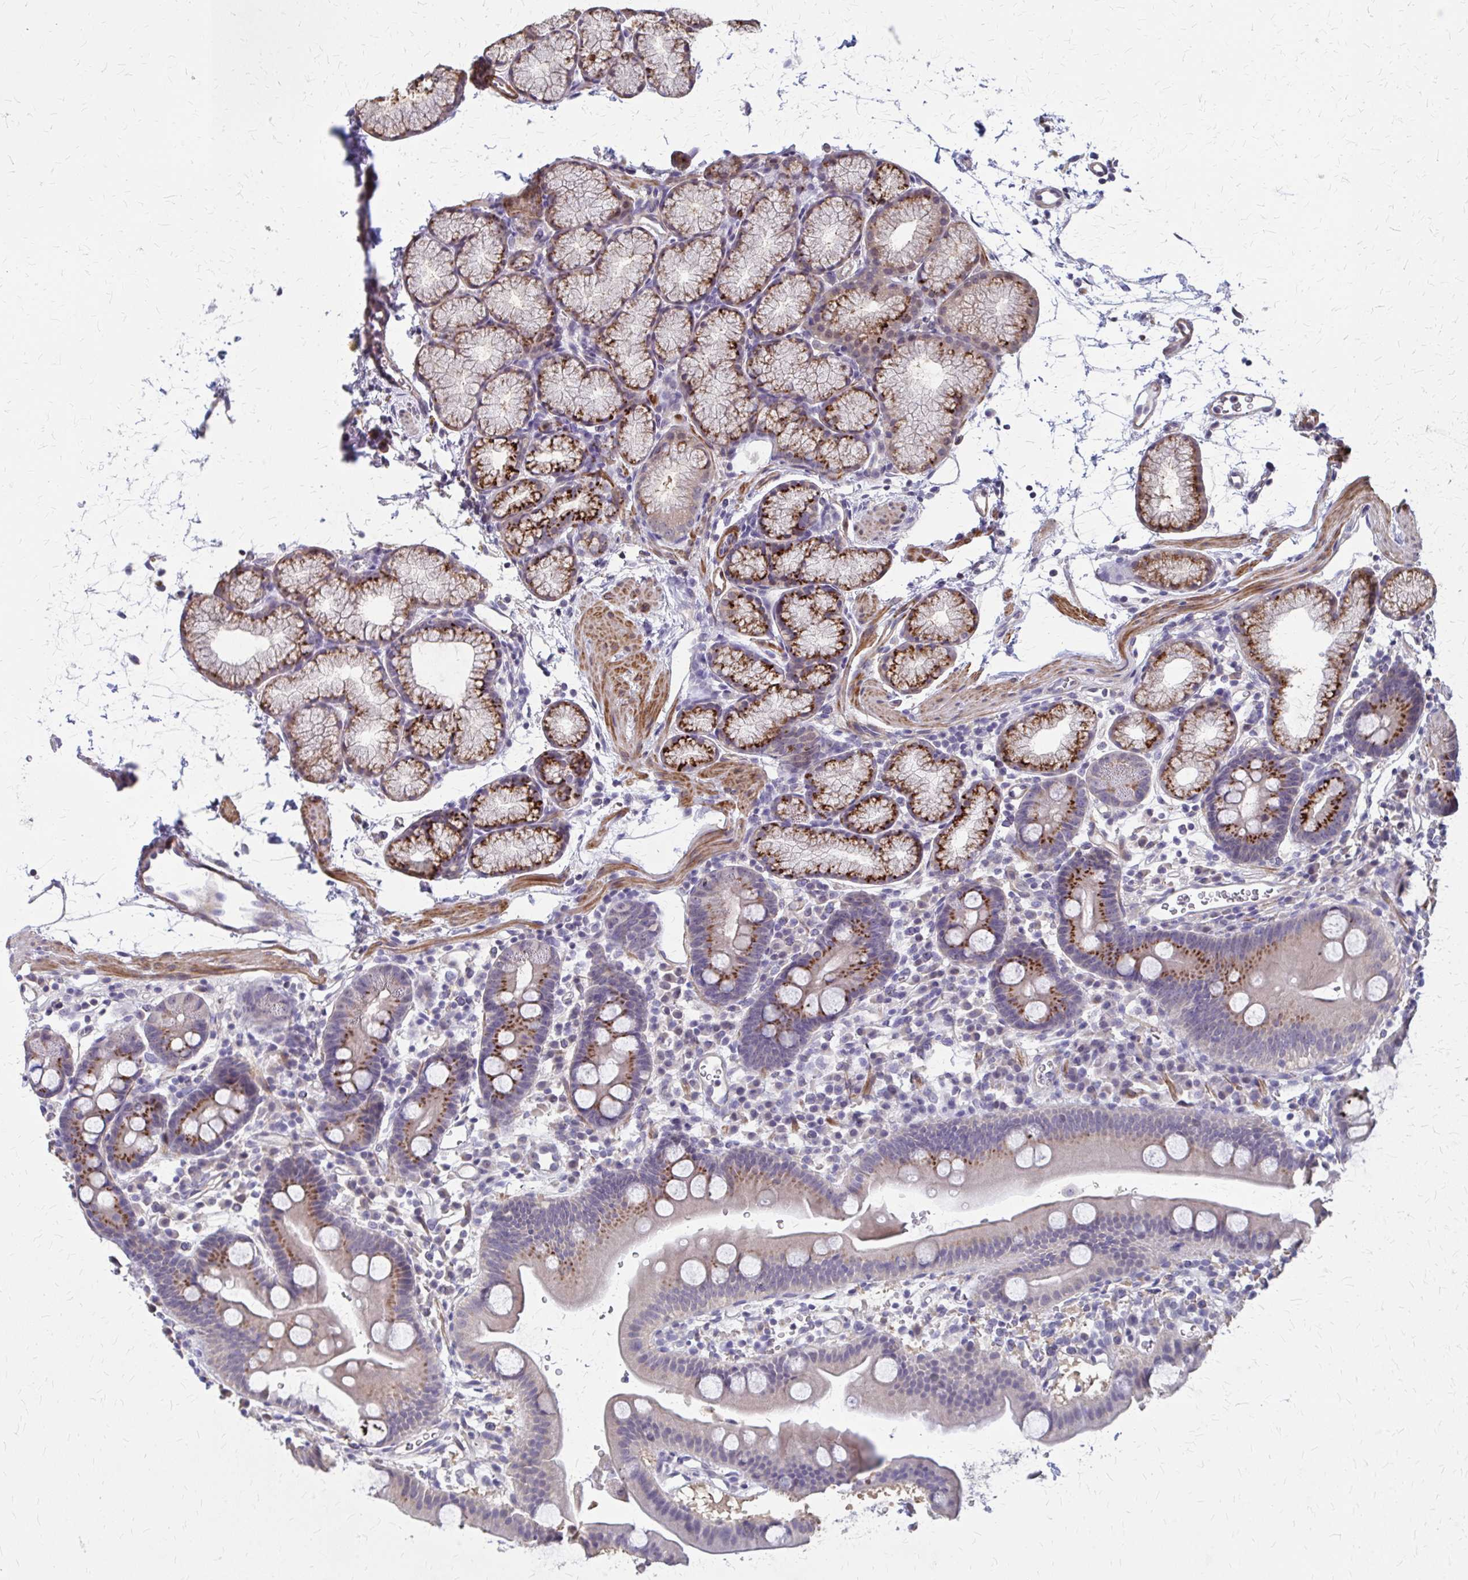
{"staining": {"intensity": "strong", "quantity": "25%-75%", "location": "cytoplasmic/membranous"}, "tissue": "duodenum", "cell_type": "Glandular cells", "image_type": "normal", "snomed": [{"axis": "morphology", "description": "Normal tissue, NOS"}, {"axis": "topography", "description": "Duodenum"}], "caption": "Immunohistochemical staining of benign duodenum exhibits 25%-75% levels of strong cytoplasmic/membranous protein expression in about 25%-75% of glandular cells.", "gene": "IFI44L", "patient": {"sex": "male", "age": 59}}